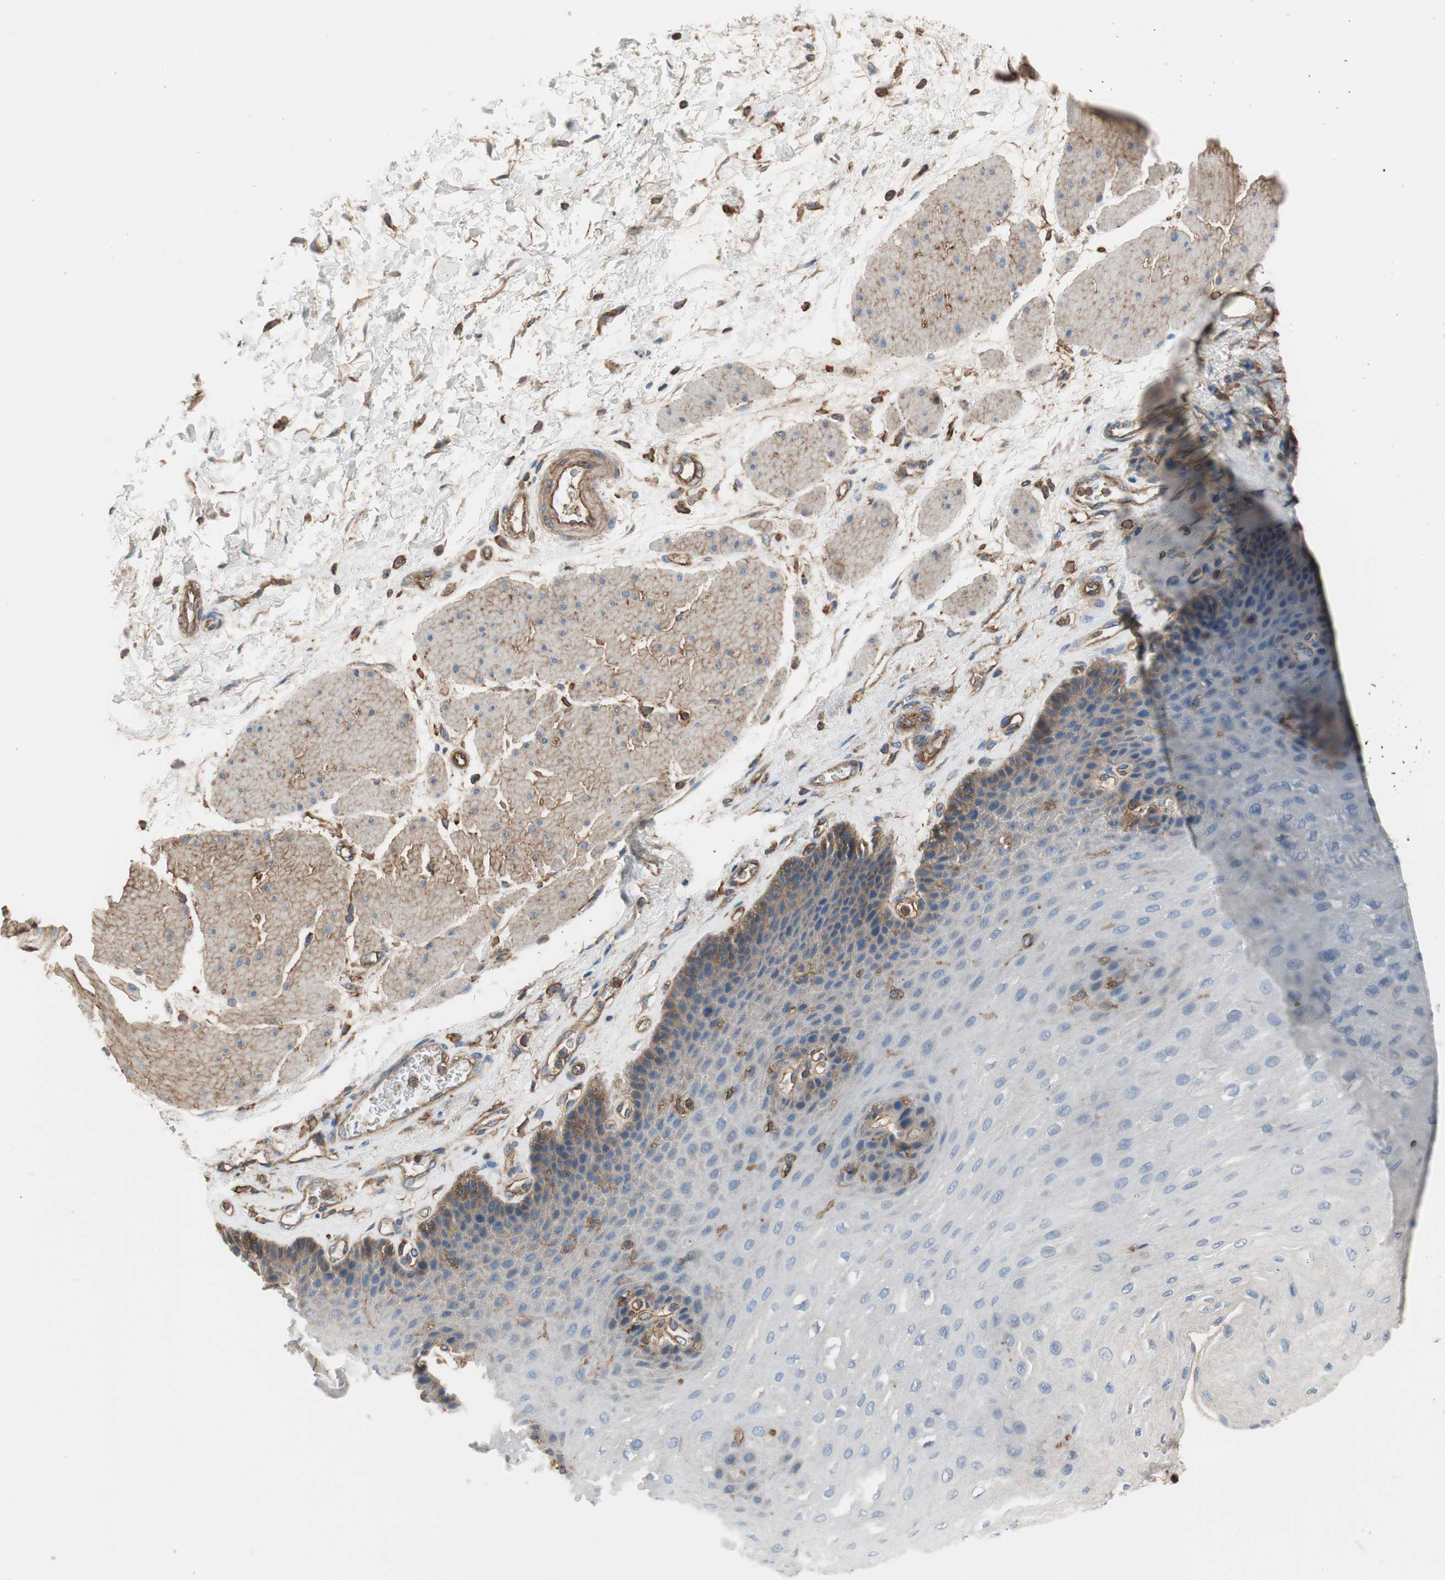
{"staining": {"intensity": "moderate", "quantity": "<25%", "location": "cytoplasmic/membranous"}, "tissue": "esophagus", "cell_type": "Squamous epithelial cells", "image_type": "normal", "snomed": [{"axis": "morphology", "description": "Normal tissue, NOS"}, {"axis": "topography", "description": "Esophagus"}], "caption": "Immunohistochemical staining of unremarkable esophagus reveals moderate cytoplasmic/membranous protein positivity in approximately <25% of squamous epithelial cells.", "gene": "IL1RL1", "patient": {"sex": "female", "age": 72}}